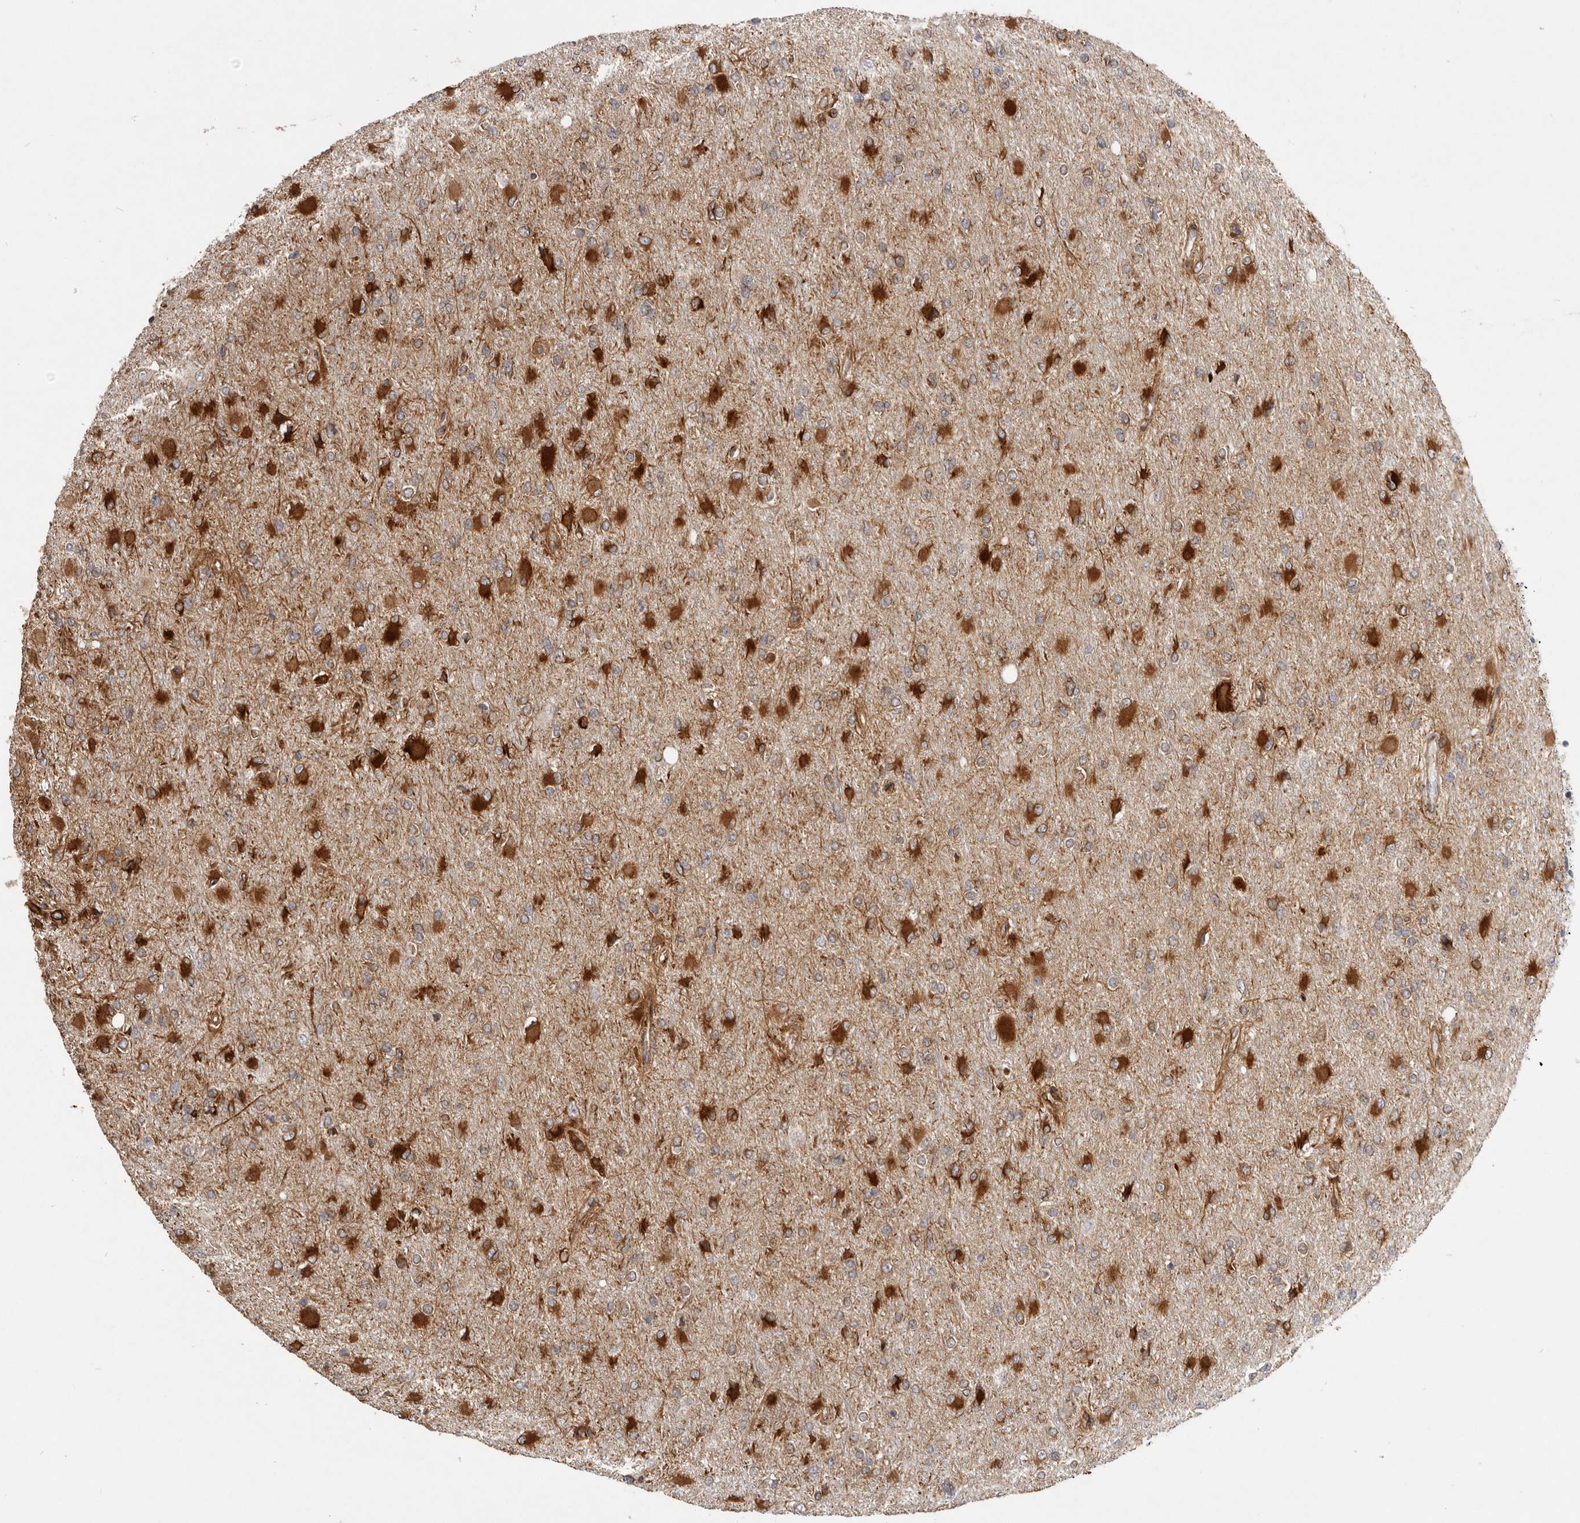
{"staining": {"intensity": "strong", "quantity": ">75%", "location": "cytoplasmic/membranous"}, "tissue": "glioma", "cell_type": "Tumor cells", "image_type": "cancer", "snomed": [{"axis": "morphology", "description": "Glioma, malignant, High grade"}, {"axis": "topography", "description": "Cerebral cortex"}], "caption": "A histopathology image of high-grade glioma (malignant) stained for a protein reveals strong cytoplasmic/membranous brown staining in tumor cells.", "gene": "WDTC1", "patient": {"sex": "female", "age": 36}}